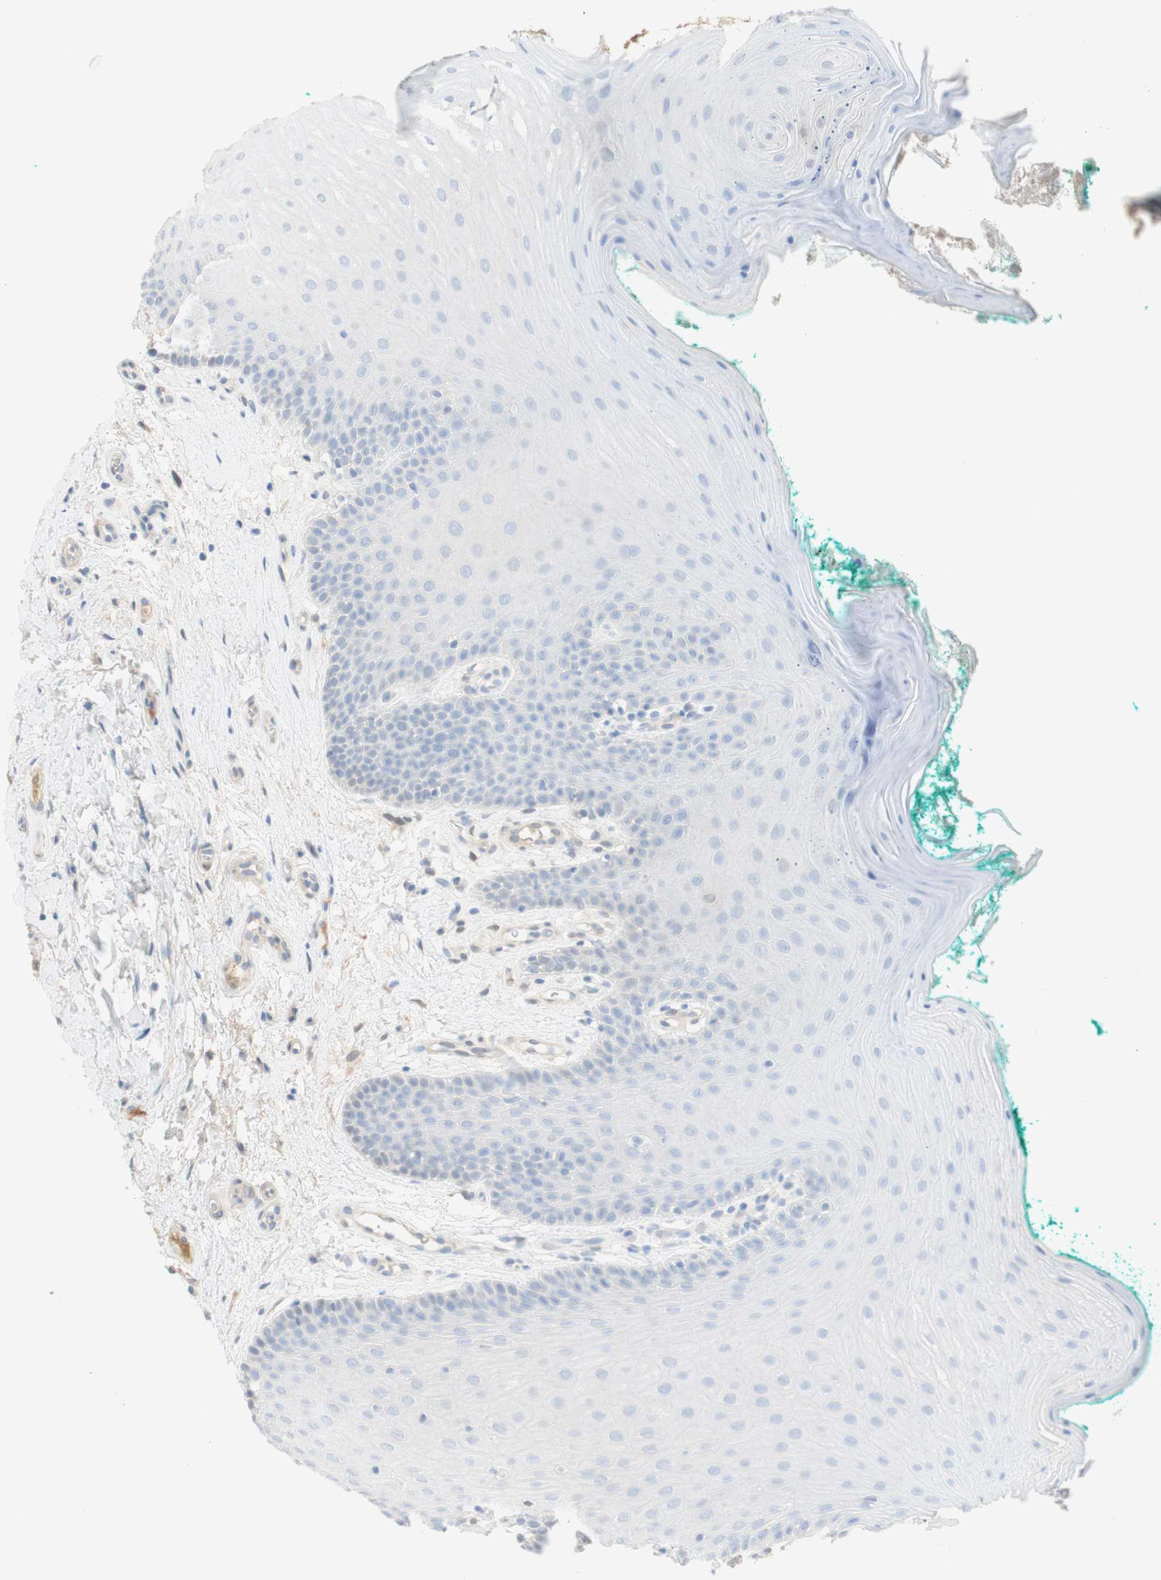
{"staining": {"intensity": "weak", "quantity": "<25%", "location": "cytoplasmic/membranous"}, "tissue": "oral mucosa", "cell_type": "Squamous epithelial cells", "image_type": "normal", "snomed": [{"axis": "morphology", "description": "Normal tissue, NOS"}, {"axis": "topography", "description": "Skeletal muscle"}, {"axis": "topography", "description": "Oral tissue"}], "caption": "The image reveals no significant staining in squamous epithelial cells of oral mucosa.", "gene": "SELENBP1", "patient": {"sex": "male", "age": 58}}